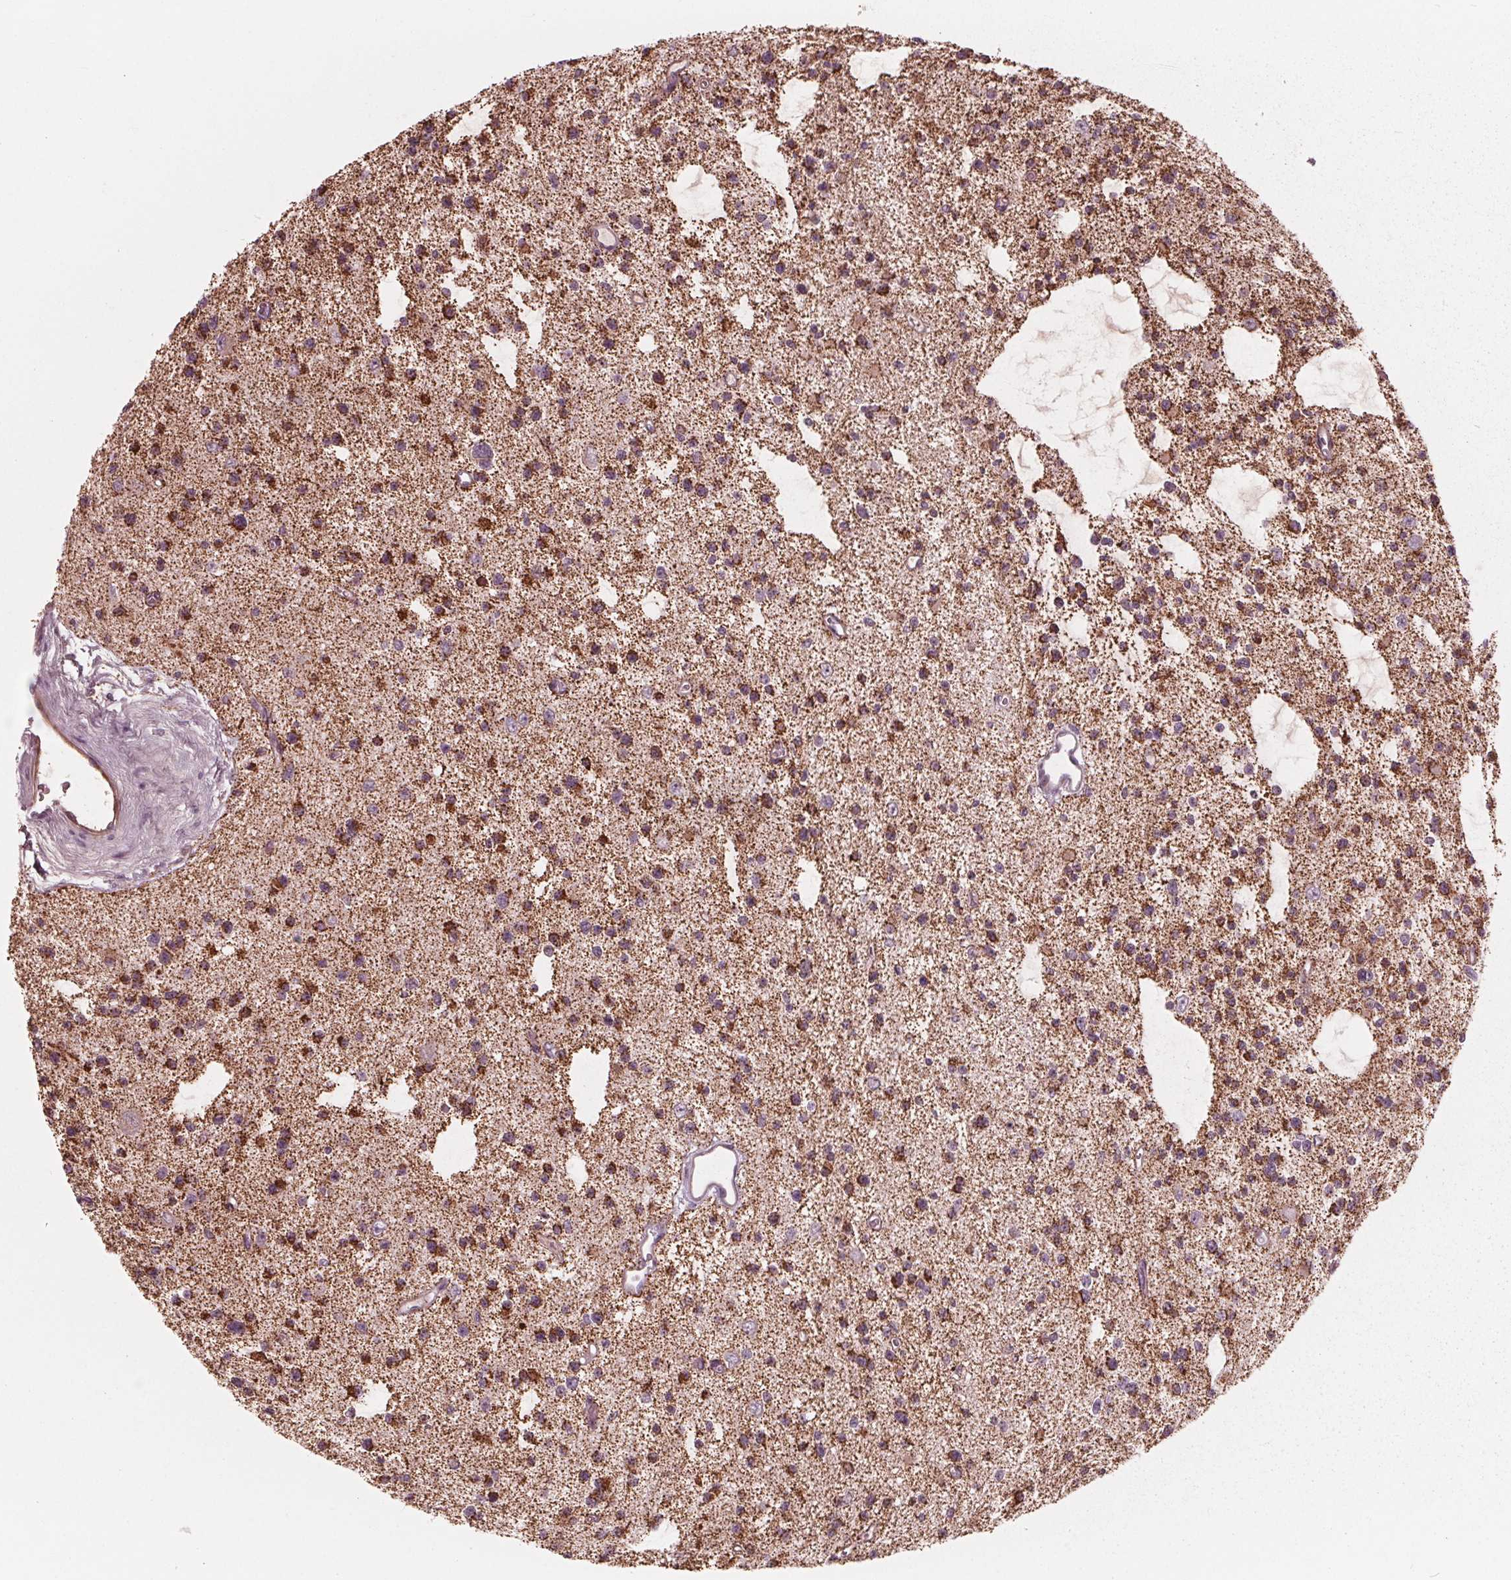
{"staining": {"intensity": "strong", "quantity": "25%-75%", "location": "cytoplasmic/membranous"}, "tissue": "glioma", "cell_type": "Tumor cells", "image_type": "cancer", "snomed": [{"axis": "morphology", "description": "Glioma, malignant, Low grade"}, {"axis": "topography", "description": "Brain"}], "caption": "IHC photomicrograph of low-grade glioma (malignant) stained for a protein (brown), which exhibits high levels of strong cytoplasmic/membranous staining in about 25%-75% of tumor cells.", "gene": "DCAF4L2", "patient": {"sex": "male", "age": 43}}